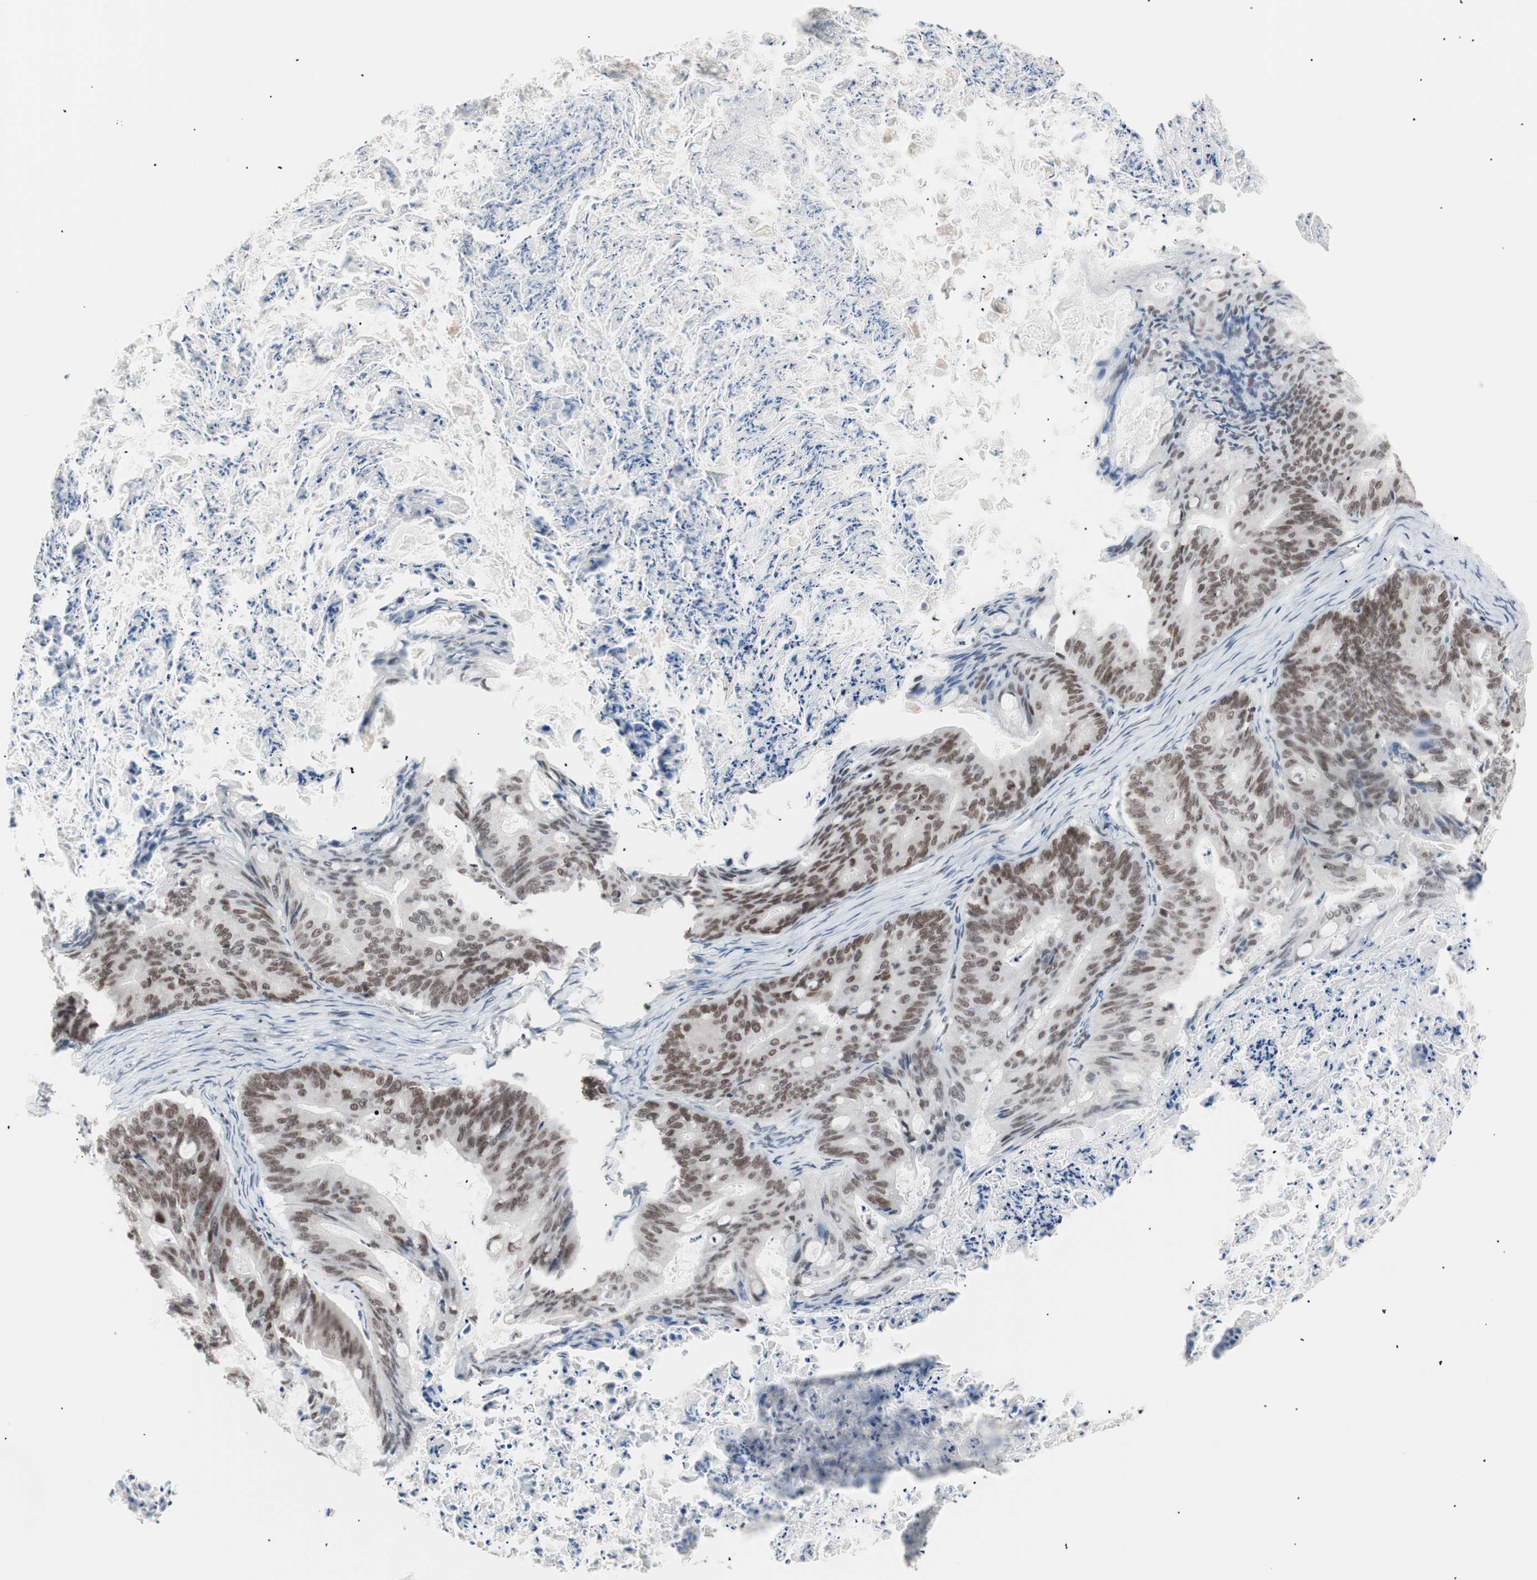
{"staining": {"intensity": "moderate", "quantity": ">75%", "location": "nuclear"}, "tissue": "ovarian cancer", "cell_type": "Tumor cells", "image_type": "cancer", "snomed": [{"axis": "morphology", "description": "Cystadenocarcinoma, mucinous, NOS"}, {"axis": "topography", "description": "Ovary"}], "caption": "Human mucinous cystadenocarcinoma (ovarian) stained with a protein marker reveals moderate staining in tumor cells.", "gene": "LIG3", "patient": {"sex": "female", "age": 36}}